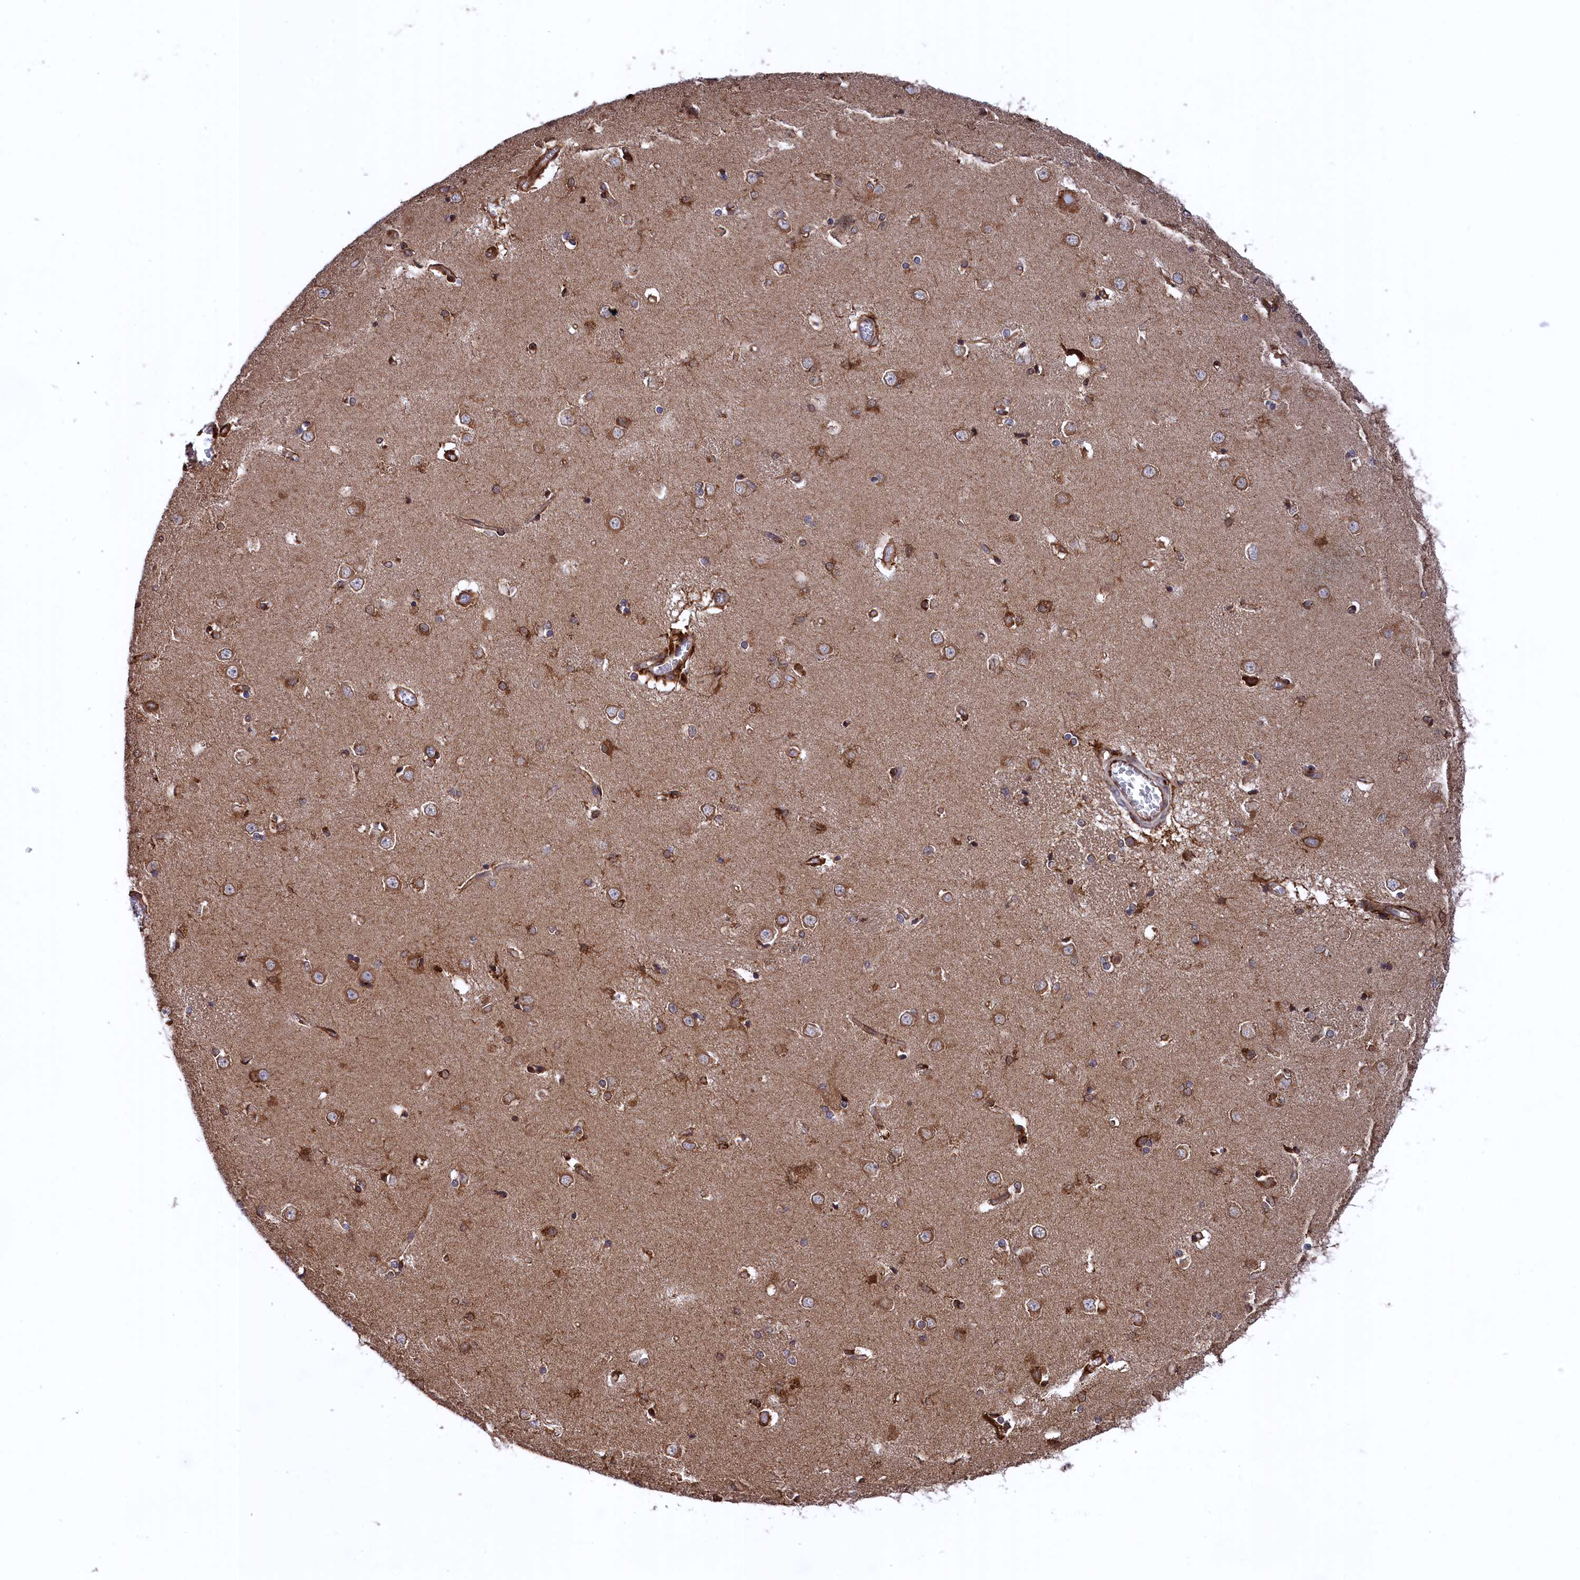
{"staining": {"intensity": "moderate", "quantity": "25%-75%", "location": "cytoplasmic/membranous"}, "tissue": "caudate", "cell_type": "Glial cells", "image_type": "normal", "snomed": [{"axis": "morphology", "description": "Normal tissue, NOS"}, {"axis": "topography", "description": "Lateral ventricle wall"}], "caption": "Immunohistochemistry image of normal caudate stained for a protein (brown), which reveals medium levels of moderate cytoplasmic/membranous staining in approximately 25%-75% of glial cells.", "gene": "PLA2G4C", "patient": {"sex": "male", "age": 37}}